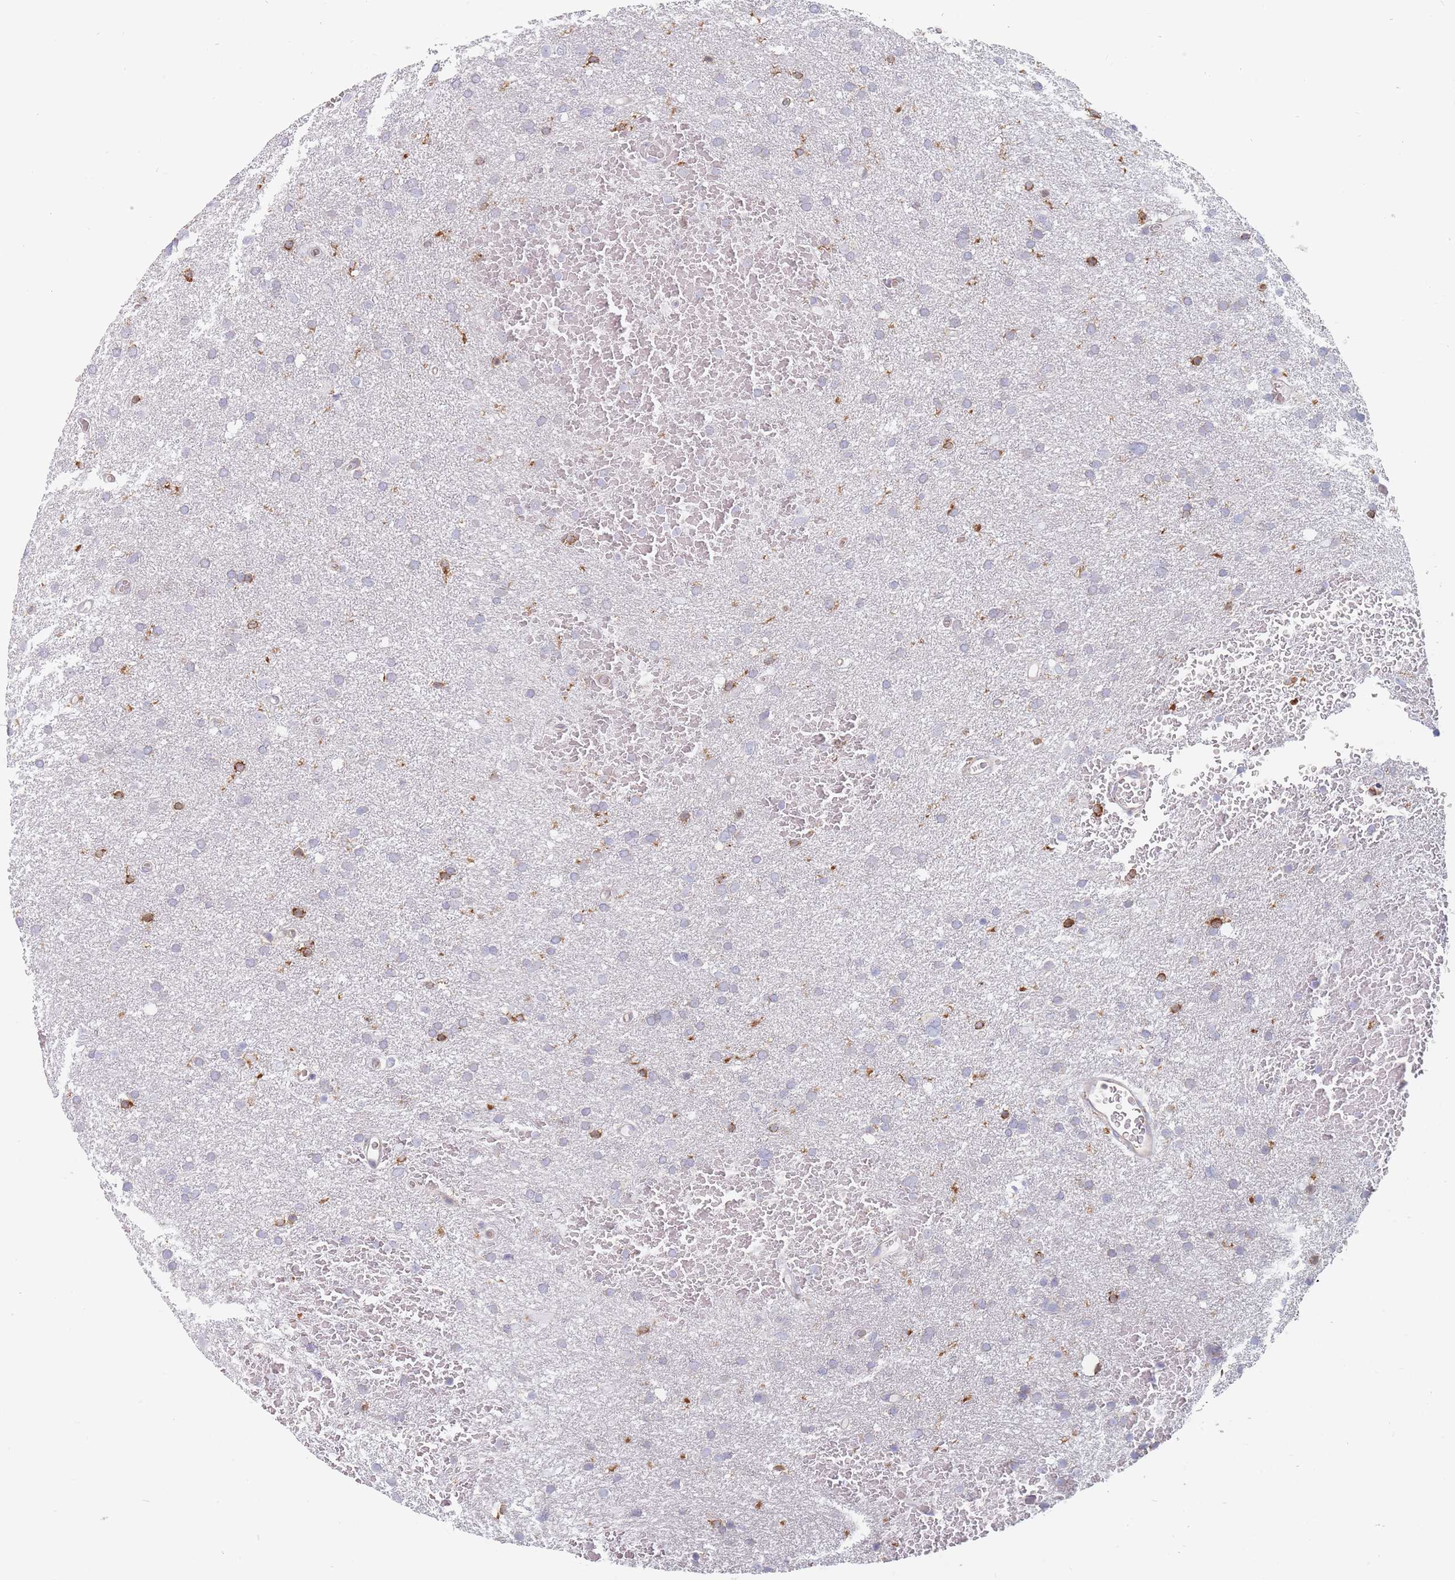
{"staining": {"intensity": "moderate", "quantity": "<25%", "location": "cytoplasmic/membranous"}, "tissue": "glioma", "cell_type": "Tumor cells", "image_type": "cancer", "snomed": [{"axis": "morphology", "description": "Glioma, malignant, High grade"}, {"axis": "topography", "description": "Cerebral cortex"}], "caption": "Malignant high-grade glioma stained with DAB immunohistochemistry shows low levels of moderate cytoplasmic/membranous staining in about <25% of tumor cells. The protein is stained brown, and the nuclei are stained in blue (DAB IHC with brightfield microscopy, high magnification).", "gene": "MAP1S", "patient": {"sex": "female", "age": 36}}